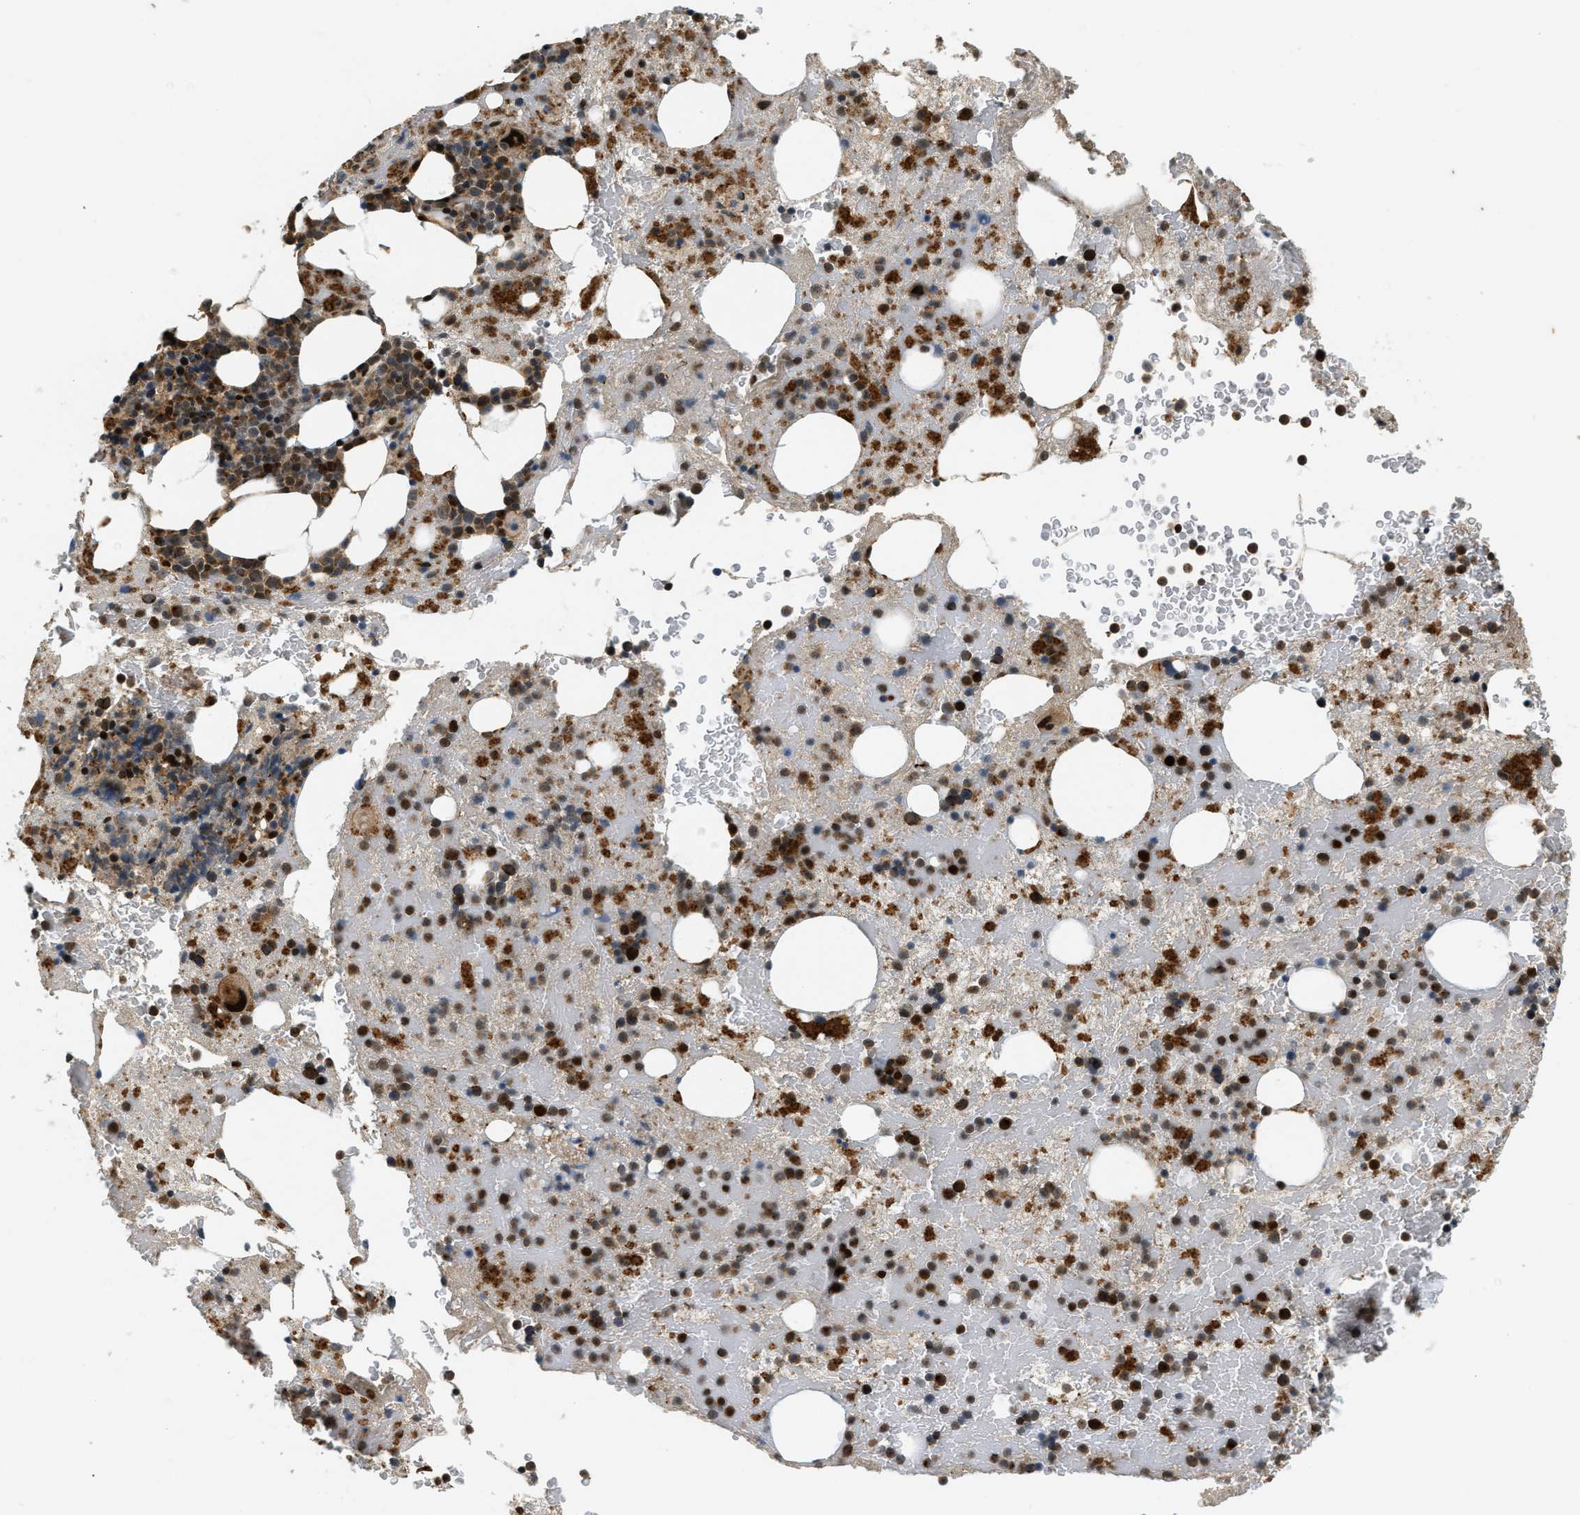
{"staining": {"intensity": "strong", "quantity": ">75%", "location": "cytoplasmic/membranous,nuclear"}, "tissue": "bone marrow", "cell_type": "Hematopoietic cells", "image_type": "normal", "snomed": [{"axis": "morphology", "description": "Normal tissue, NOS"}, {"axis": "morphology", "description": "Inflammation, NOS"}, {"axis": "topography", "description": "Bone marrow"}], "caption": "Protein positivity by IHC shows strong cytoplasmic/membranous,nuclear positivity in about >75% of hematopoietic cells in unremarkable bone marrow.", "gene": "TRAPPC14", "patient": {"sex": "male", "age": 63}}